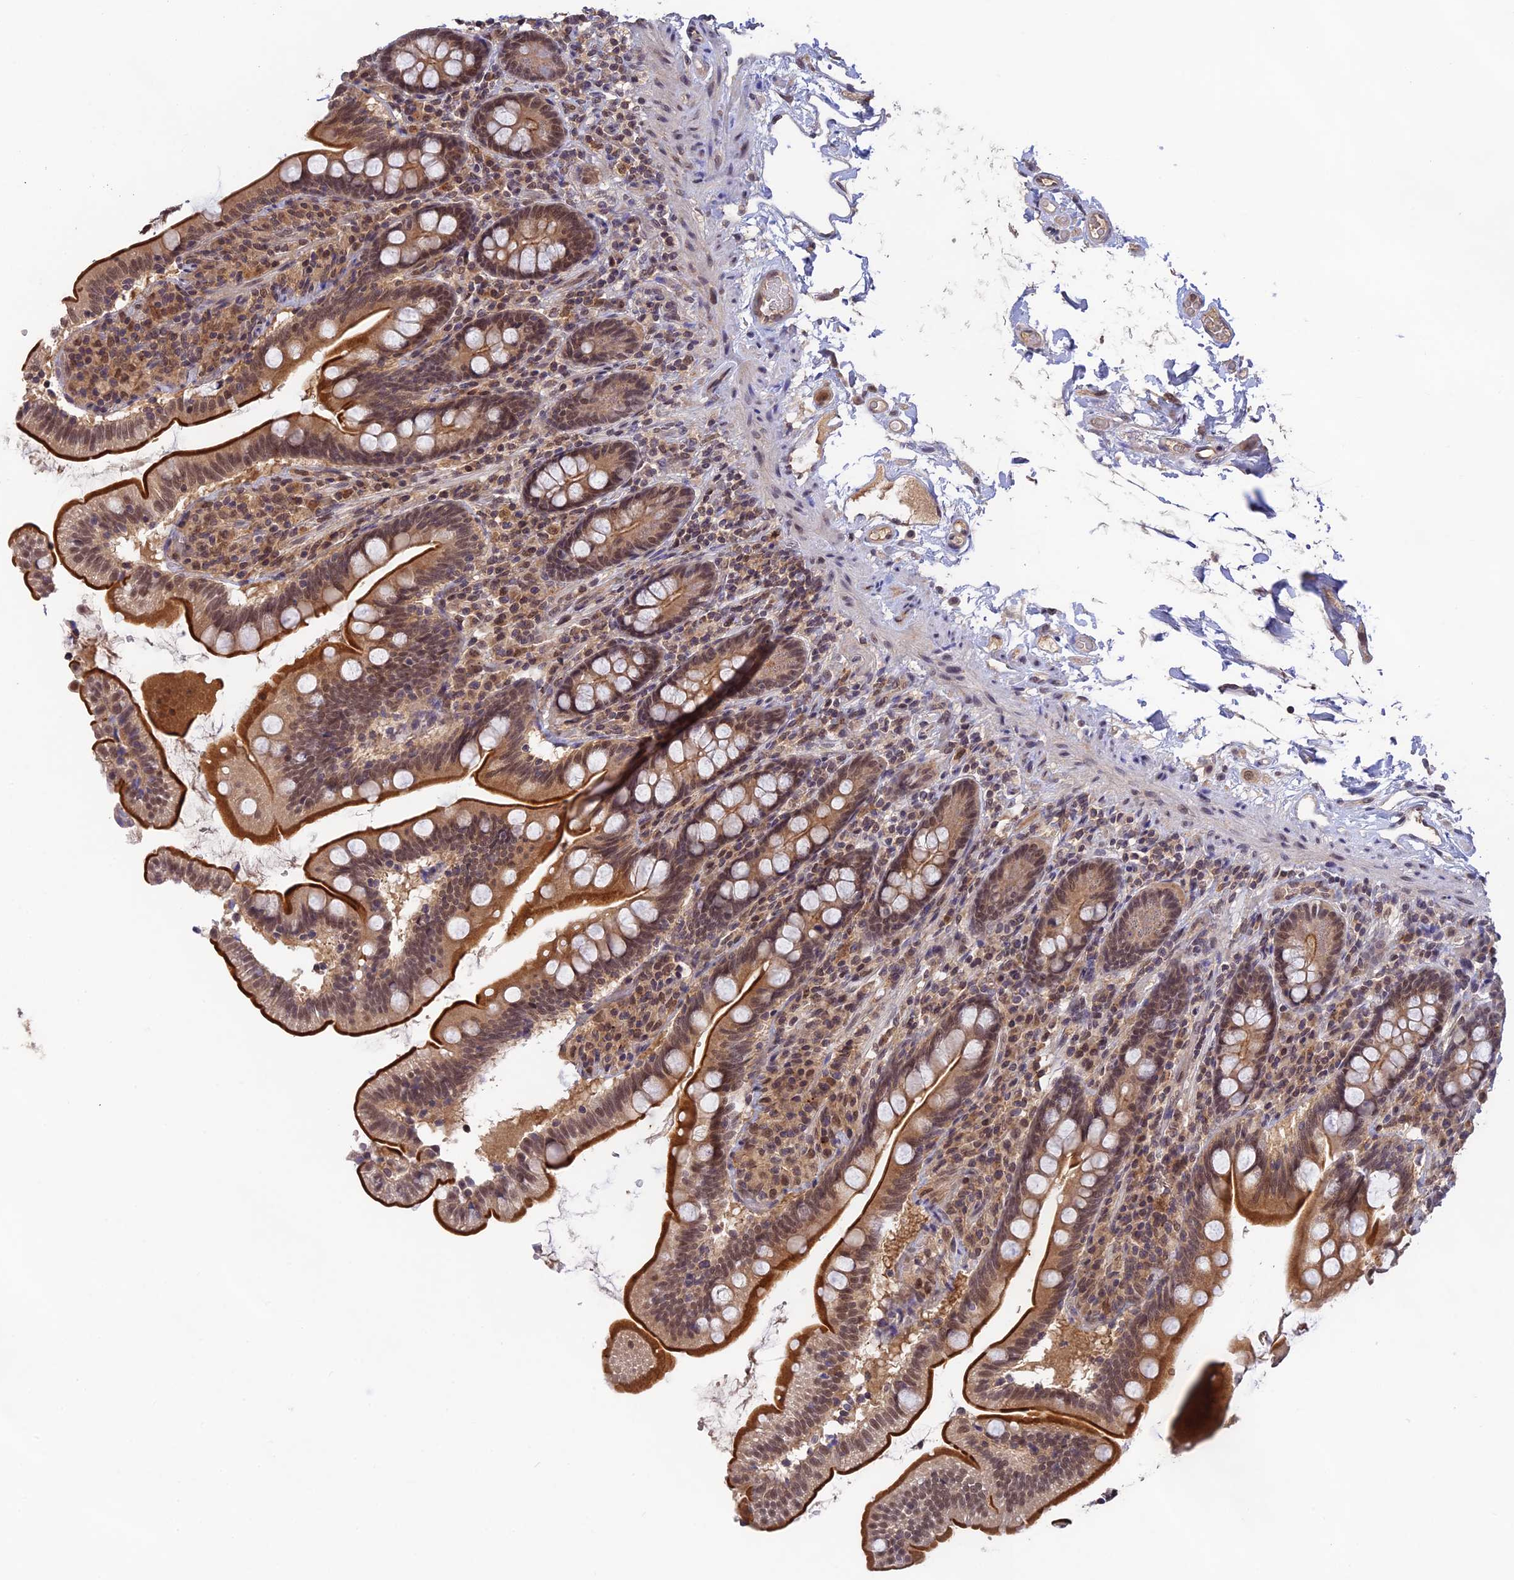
{"staining": {"intensity": "strong", "quantity": "25%-75%", "location": "cytoplasmic/membranous,nuclear"}, "tissue": "small intestine", "cell_type": "Glandular cells", "image_type": "normal", "snomed": [{"axis": "morphology", "description": "Normal tissue, NOS"}, {"axis": "topography", "description": "Small intestine"}], "caption": "Protein analysis of benign small intestine reveals strong cytoplasmic/membranous,nuclear positivity in about 25%-75% of glandular cells.", "gene": "ZNF436", "patient": {"sex": "female", "age": 64}}